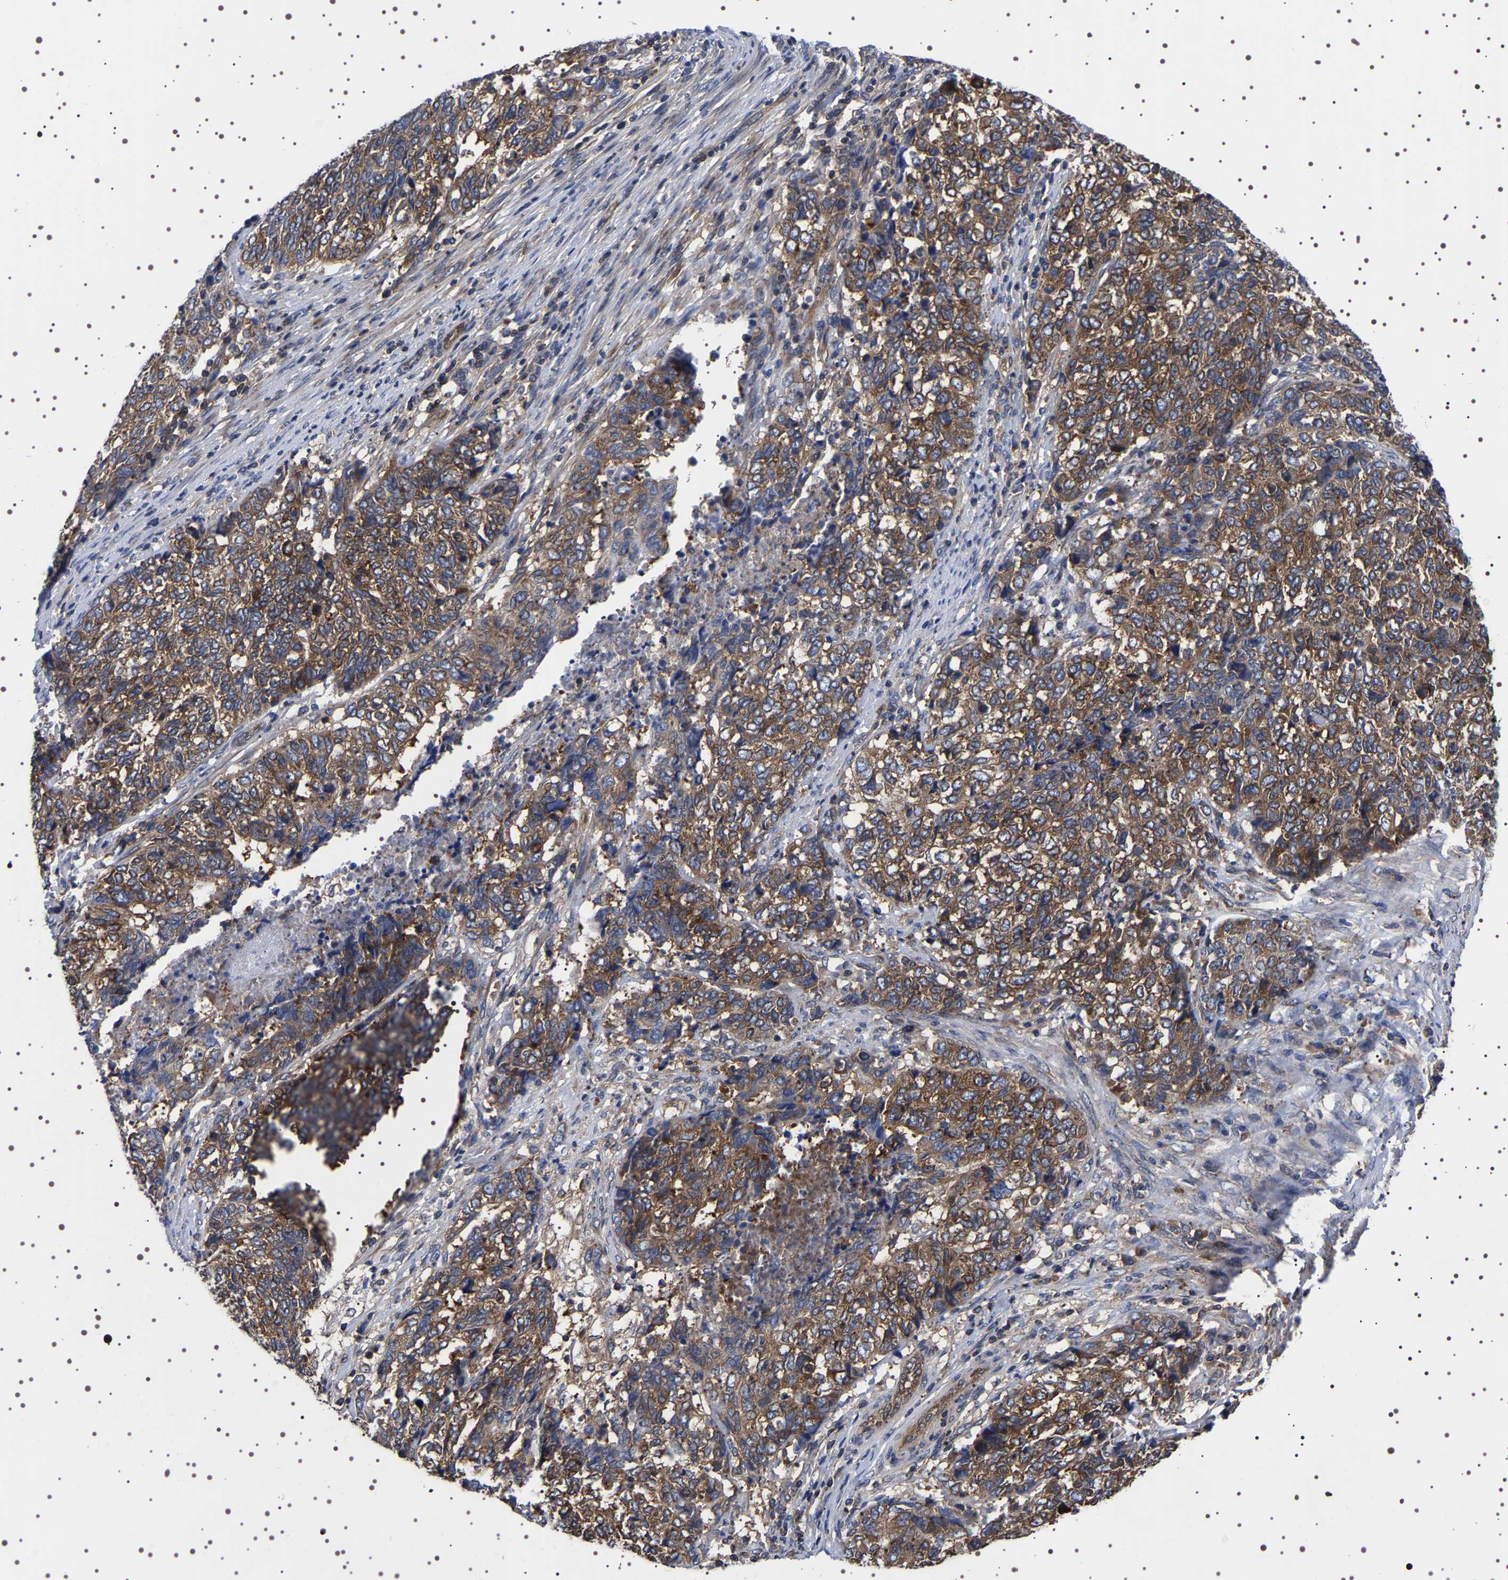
{"staining": {"intensity": "moderate", "quantity": ">75%", "location": "cytoplasmic/membranous"}, "tissue": "endometrial cancer", "cell_type": "Tumor cells", "image_type": "cancer", "snomed": [{"axis": "morphology", "description": "Adenocarcinoma, NOS"}, {"axis": "topography", "description": "Endometrium"}], "caption": "Endometrial adenocarcinoma was stained to show a protein in brown. There is medium levels of moderate cytoplasmic/membranous positivity in approximately >75% of tumor cells.", "gene": "DARS1", "patient": {"sex": "female", "age": 80}}